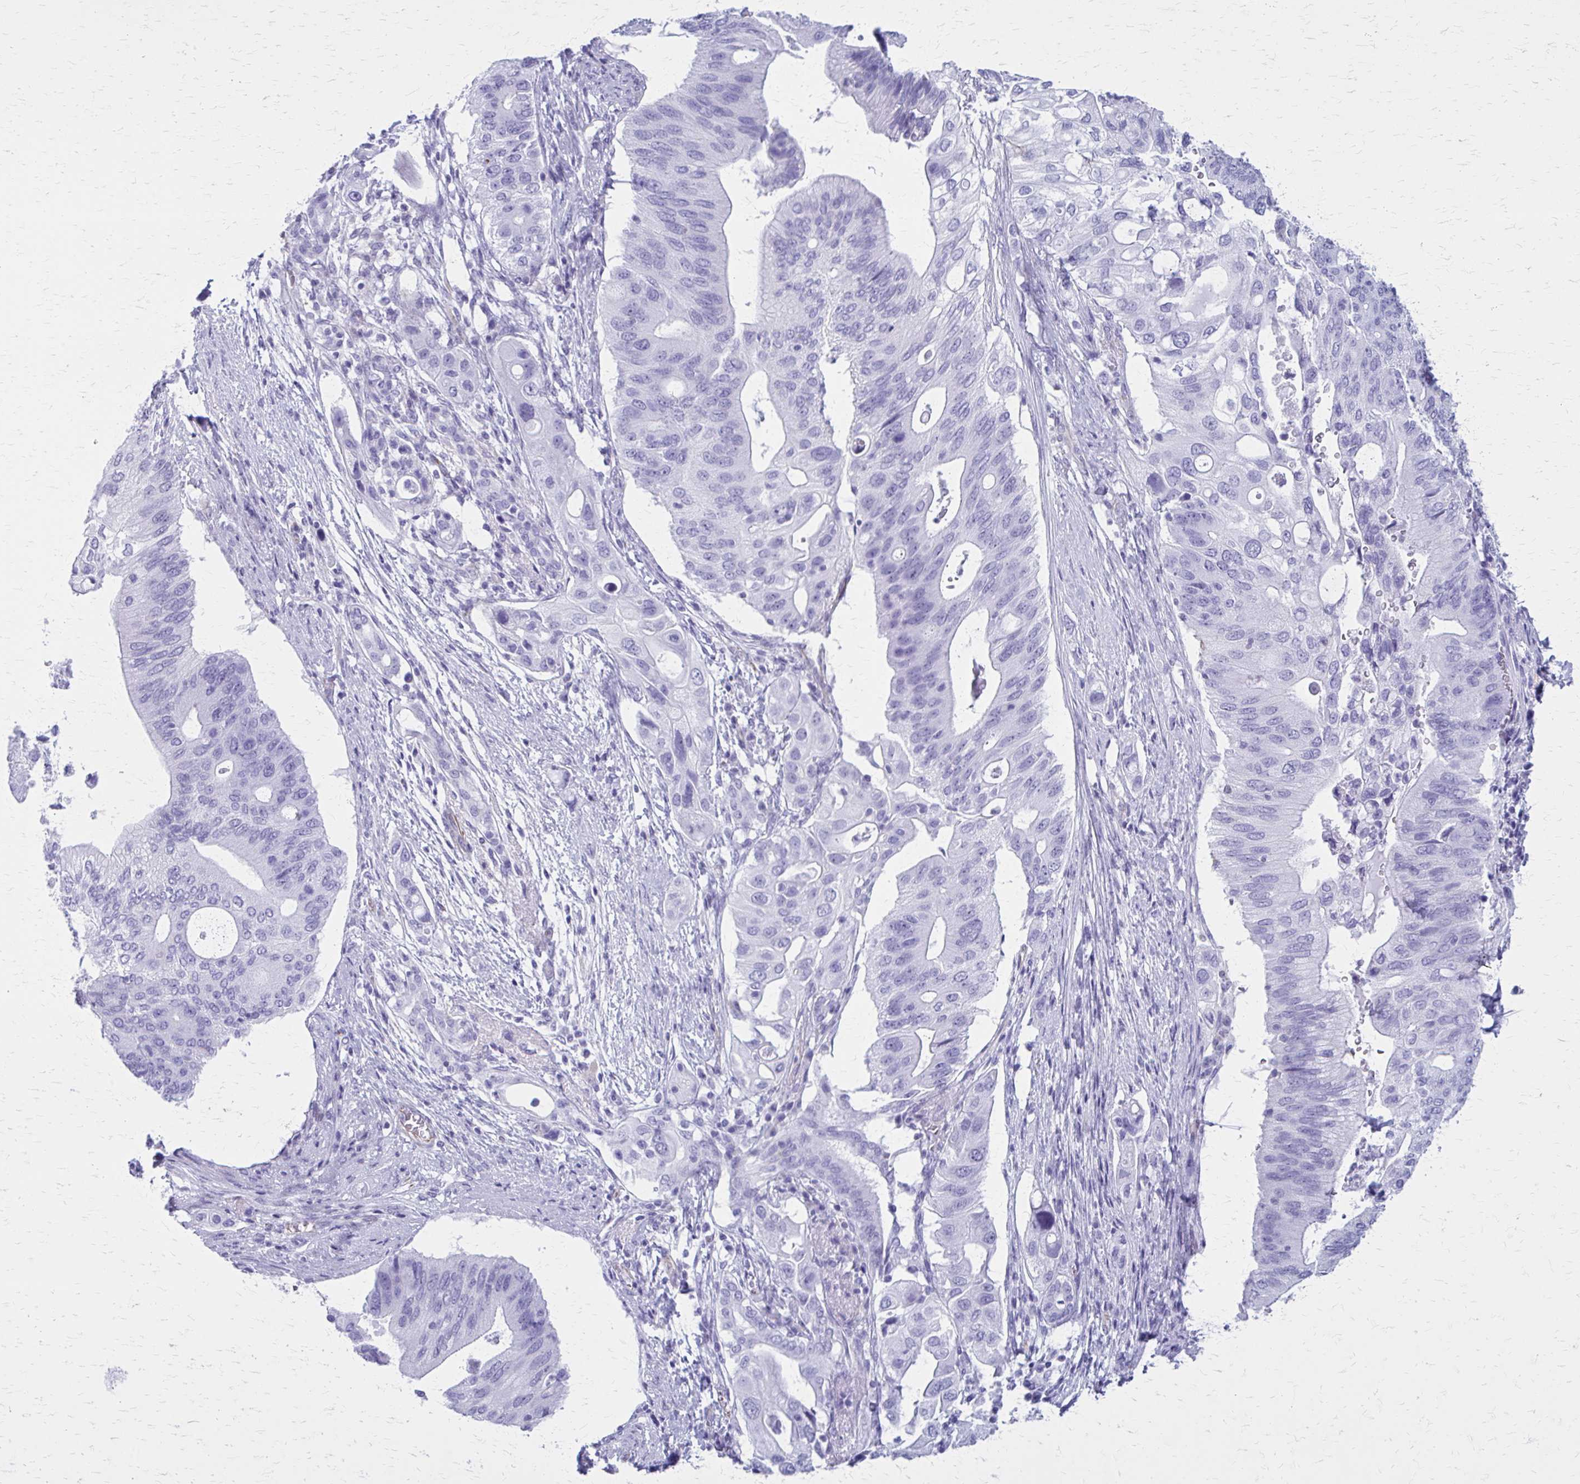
{"staining": {"intensity": "negative", "quantity": "none", "location": "none"}, "tissue": "pancreatic cancer", "cell_type": "Tumor cells", "image_type": "cancer", "snomed": [{"axis": "morphology", "description": "Adenocarcinoma, NOS"}, {"axis": "topography", "description": "Pancreas"}], "caption": "High power microscopy image of an immunohistochemistry (IHC) photomicrograph of adenocarcinoma (pancreatic), revealing no significant expression in tumor cells. Brightfield microscopy of IHC stained with DAB (3,3'-diaminobenzidine) (brown) and hematoxylin (blue), captured at high magnification.", "gene": "GFAP", "patient": {"sex": "female", "age": 72}}